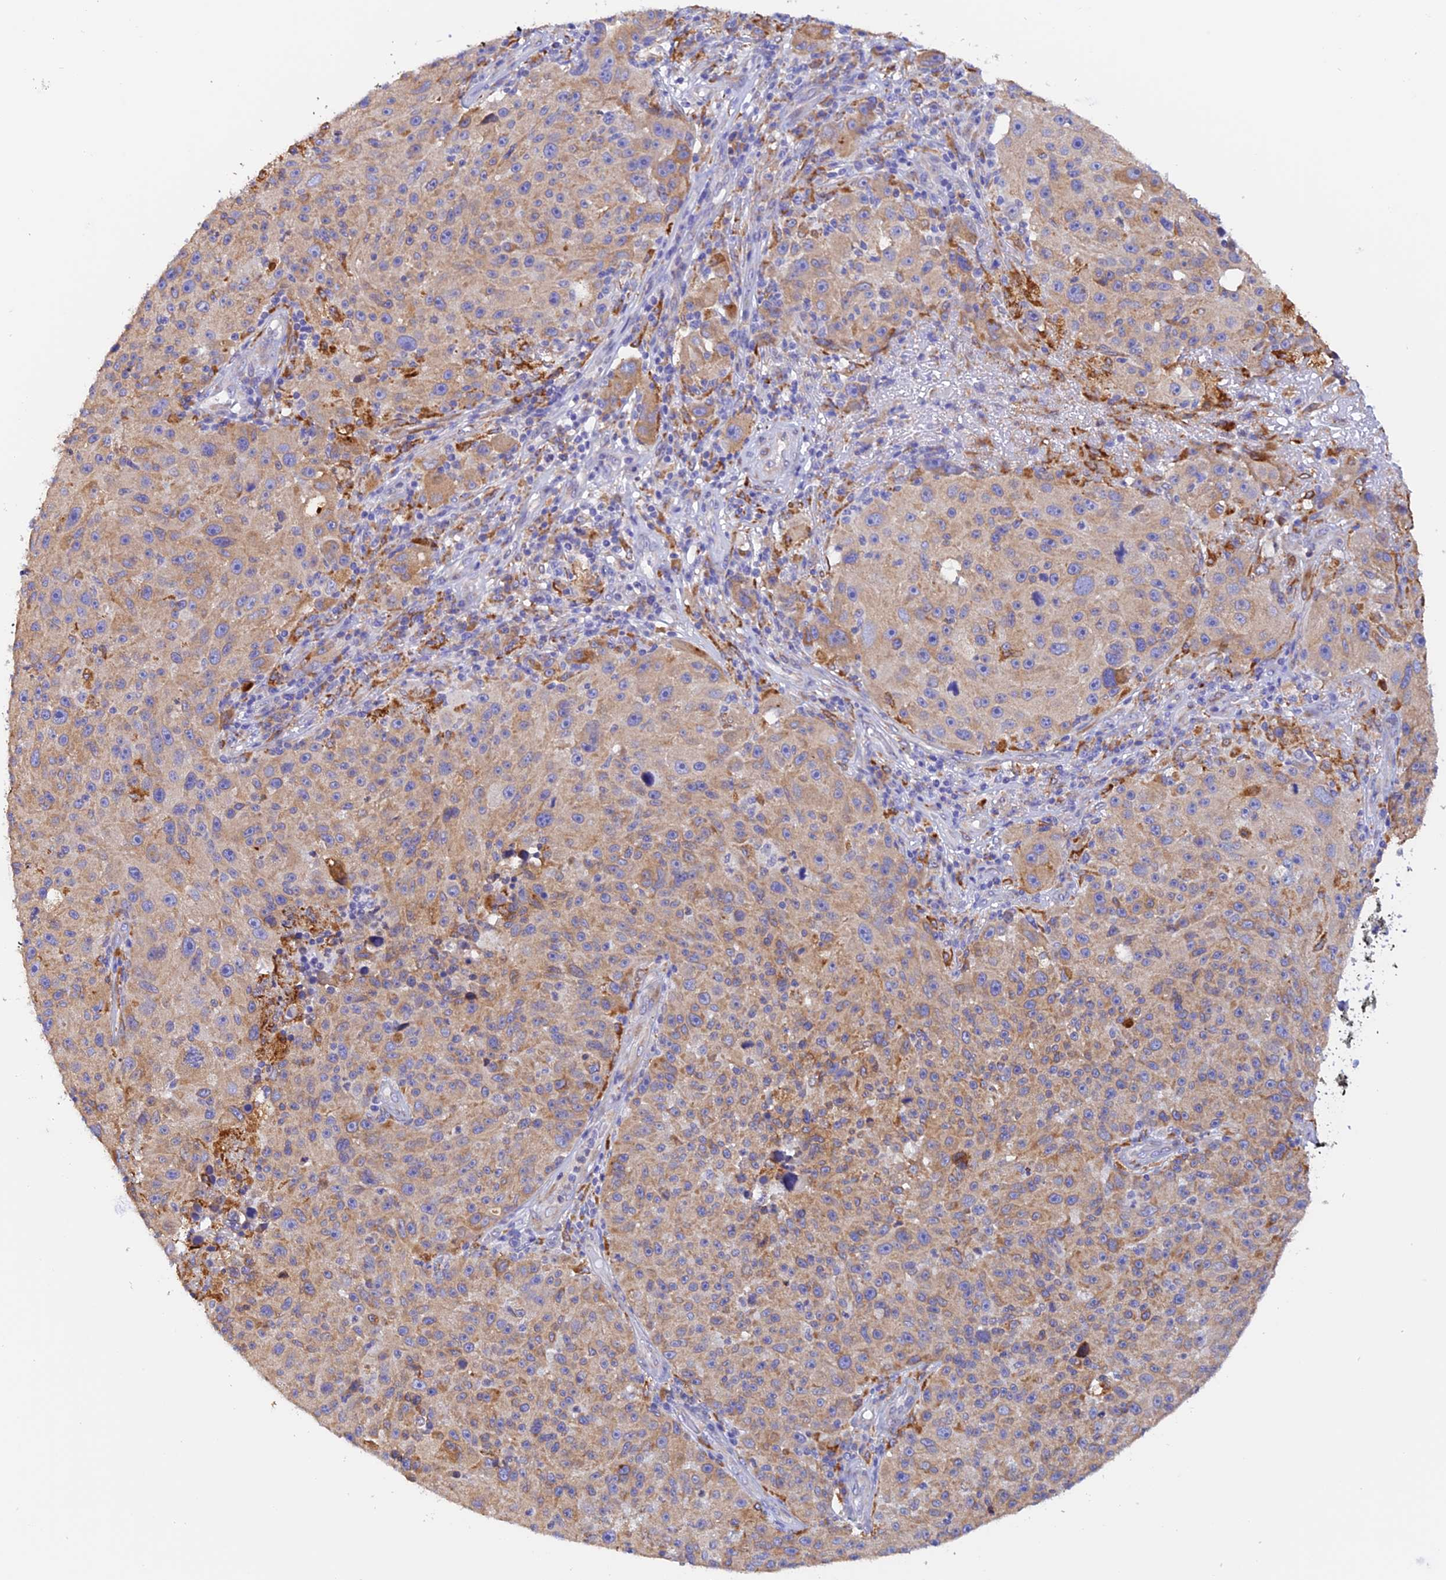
{"staining": {"intensity": "weak", "quantity": ">75%", "location": "cytoplasmic/membranous"}, "tissue": "melanoma", "cell_type": "Tumor cells", "image_type": "cancer", "snomed": [{"axis": "morphology", "description": "Malignant melanoma, NOS"}, {"axis": "topography", "description": "Skin"}], "caption": "A brown stain shows weak cytoplasmic/membranous staining of a protein in melanoma tumor cells.", "gene": "VKORC1", "patient": {"sex": "male", "age": 53}}